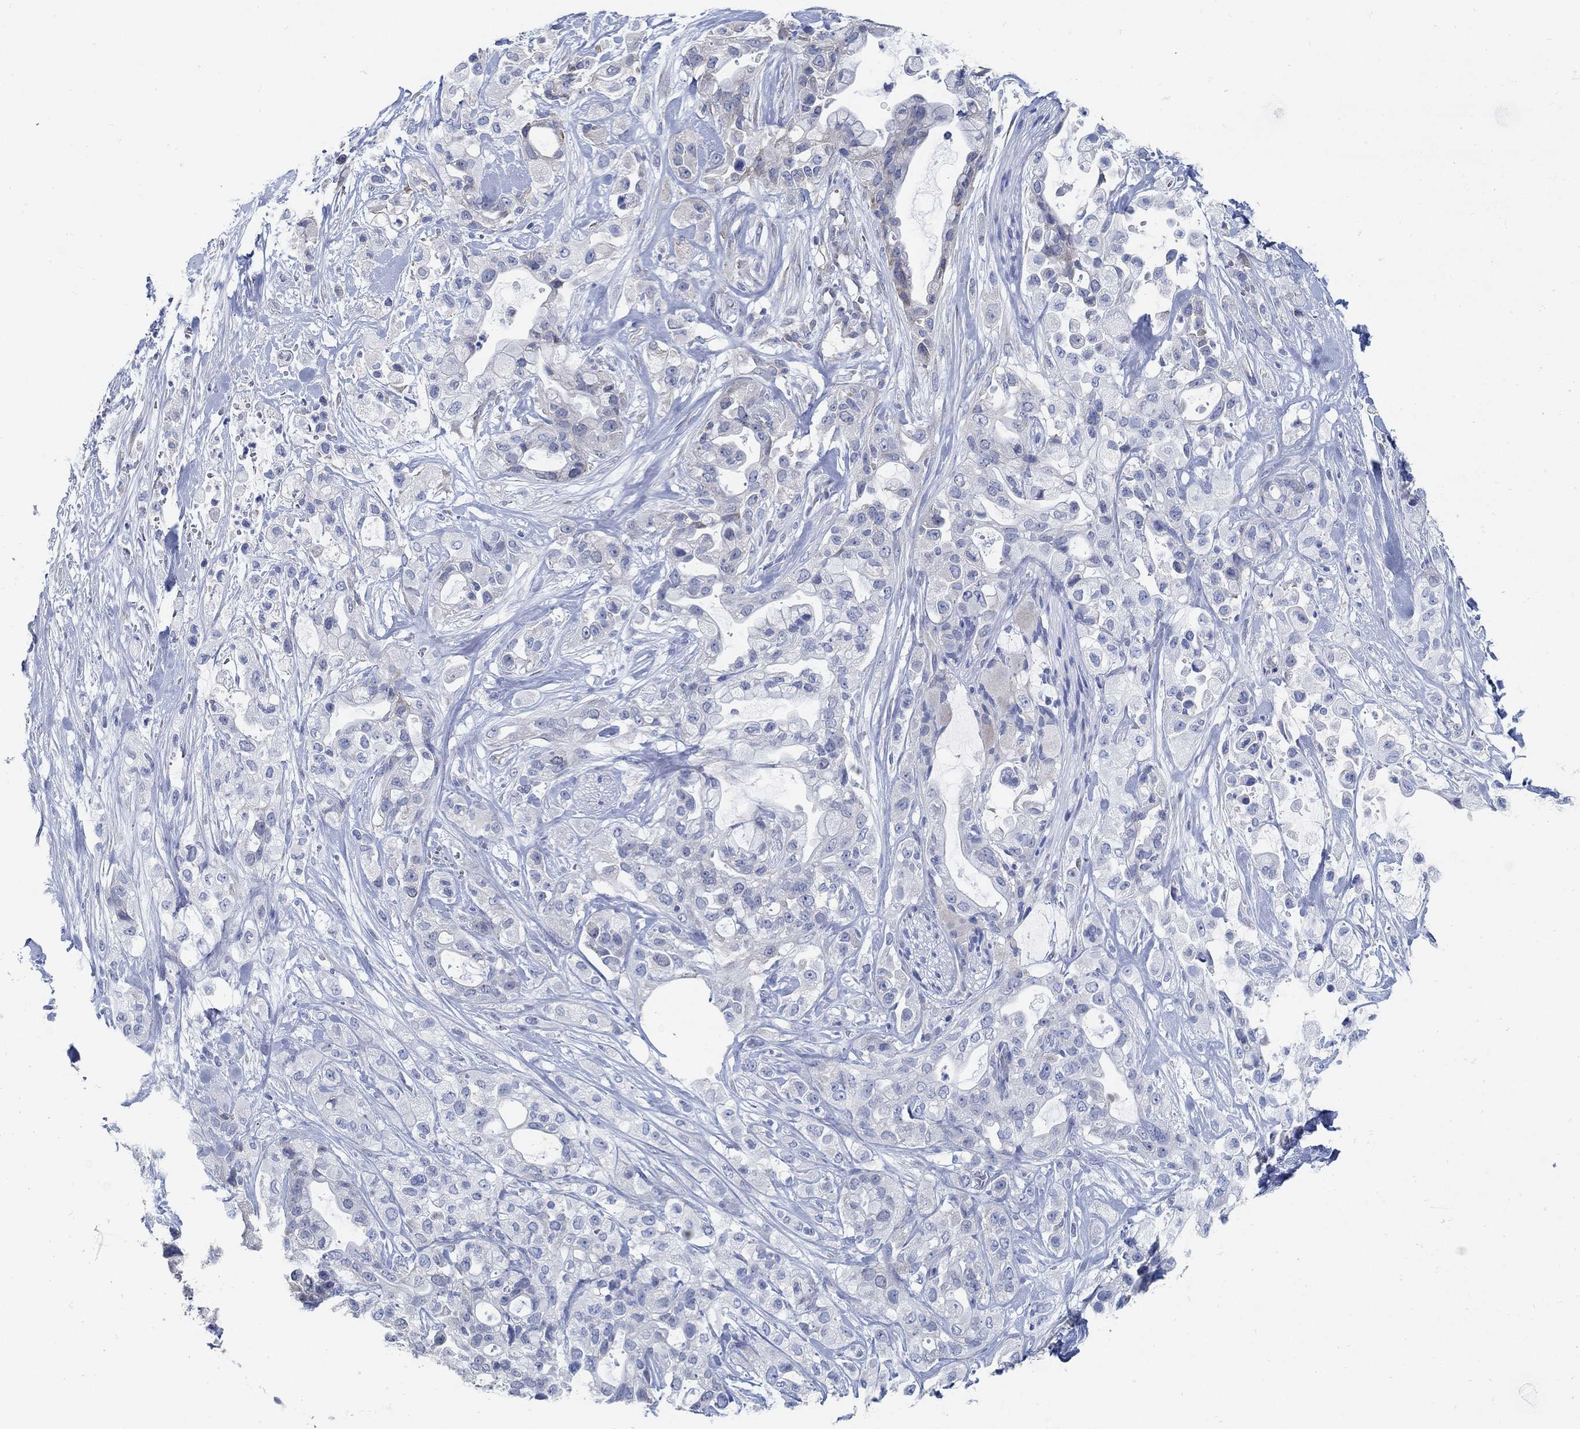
{"staining": {"intensity": "negative", "quantity": "none", "location": "none"}, "tissue": "pancreatic cancer", "cell_type": "Tumor cells", "image_type": "cancer", "snomed": [{"axis": "morphology", "description": "Adenocarcinoma, NOS"}, {"axis": "topography", "description": "Pancreas"}], "caption": "DAB immunohistochemical staining of human pancreatic cancer (adenocarcinoma) exhibits no significant expression in tumor cells. Brightfield microscopy of IHC stained with DAB (brown) and hematoxylin (blue), captured at high magnification.", "gene": "C15orf39", "patient": {"sex": "male", "age": 44}}